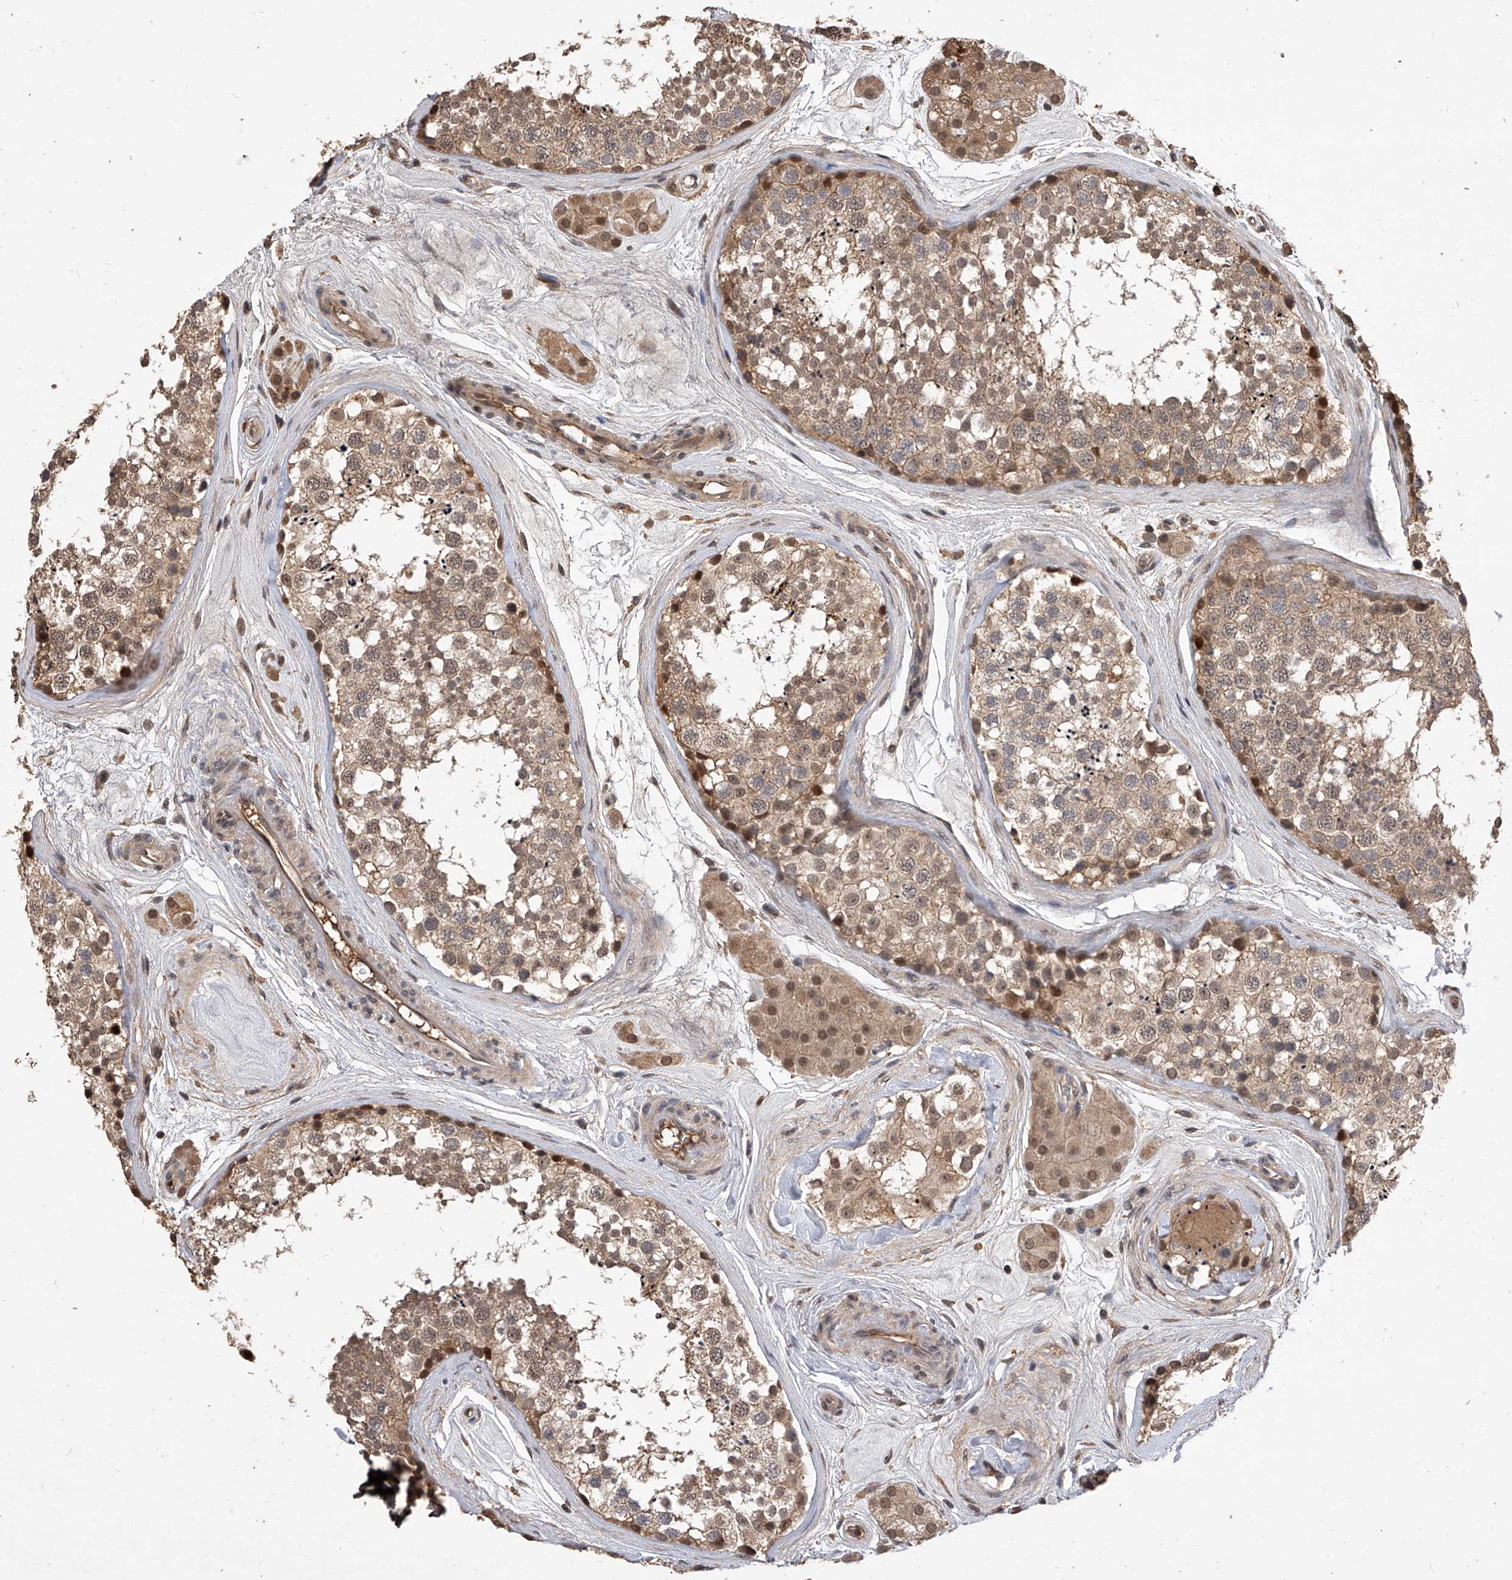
{"staining": {"intensity": "weak", "quantity": ">75%", "location": "cytoplasmic/membranous,nuclear"}, "tissue": "testis", "cell_type": "Cells in seminiferous ducts", "image_type": "normal", "snomed": [{"axis": "morphology", "description": "Normal tissue, NOS"}, {"axis": "topography", "description": "Testis"}], "caption": "IHC micrograph of normal human testis stained for a protein (brown), which reveals low levels of weak cytoplasmic/membranous,nuclear expression in about >75% of cells in seminiferous ducts.", "gene": "CFAP410", "patient": {"sex": "male", "age": 56}}